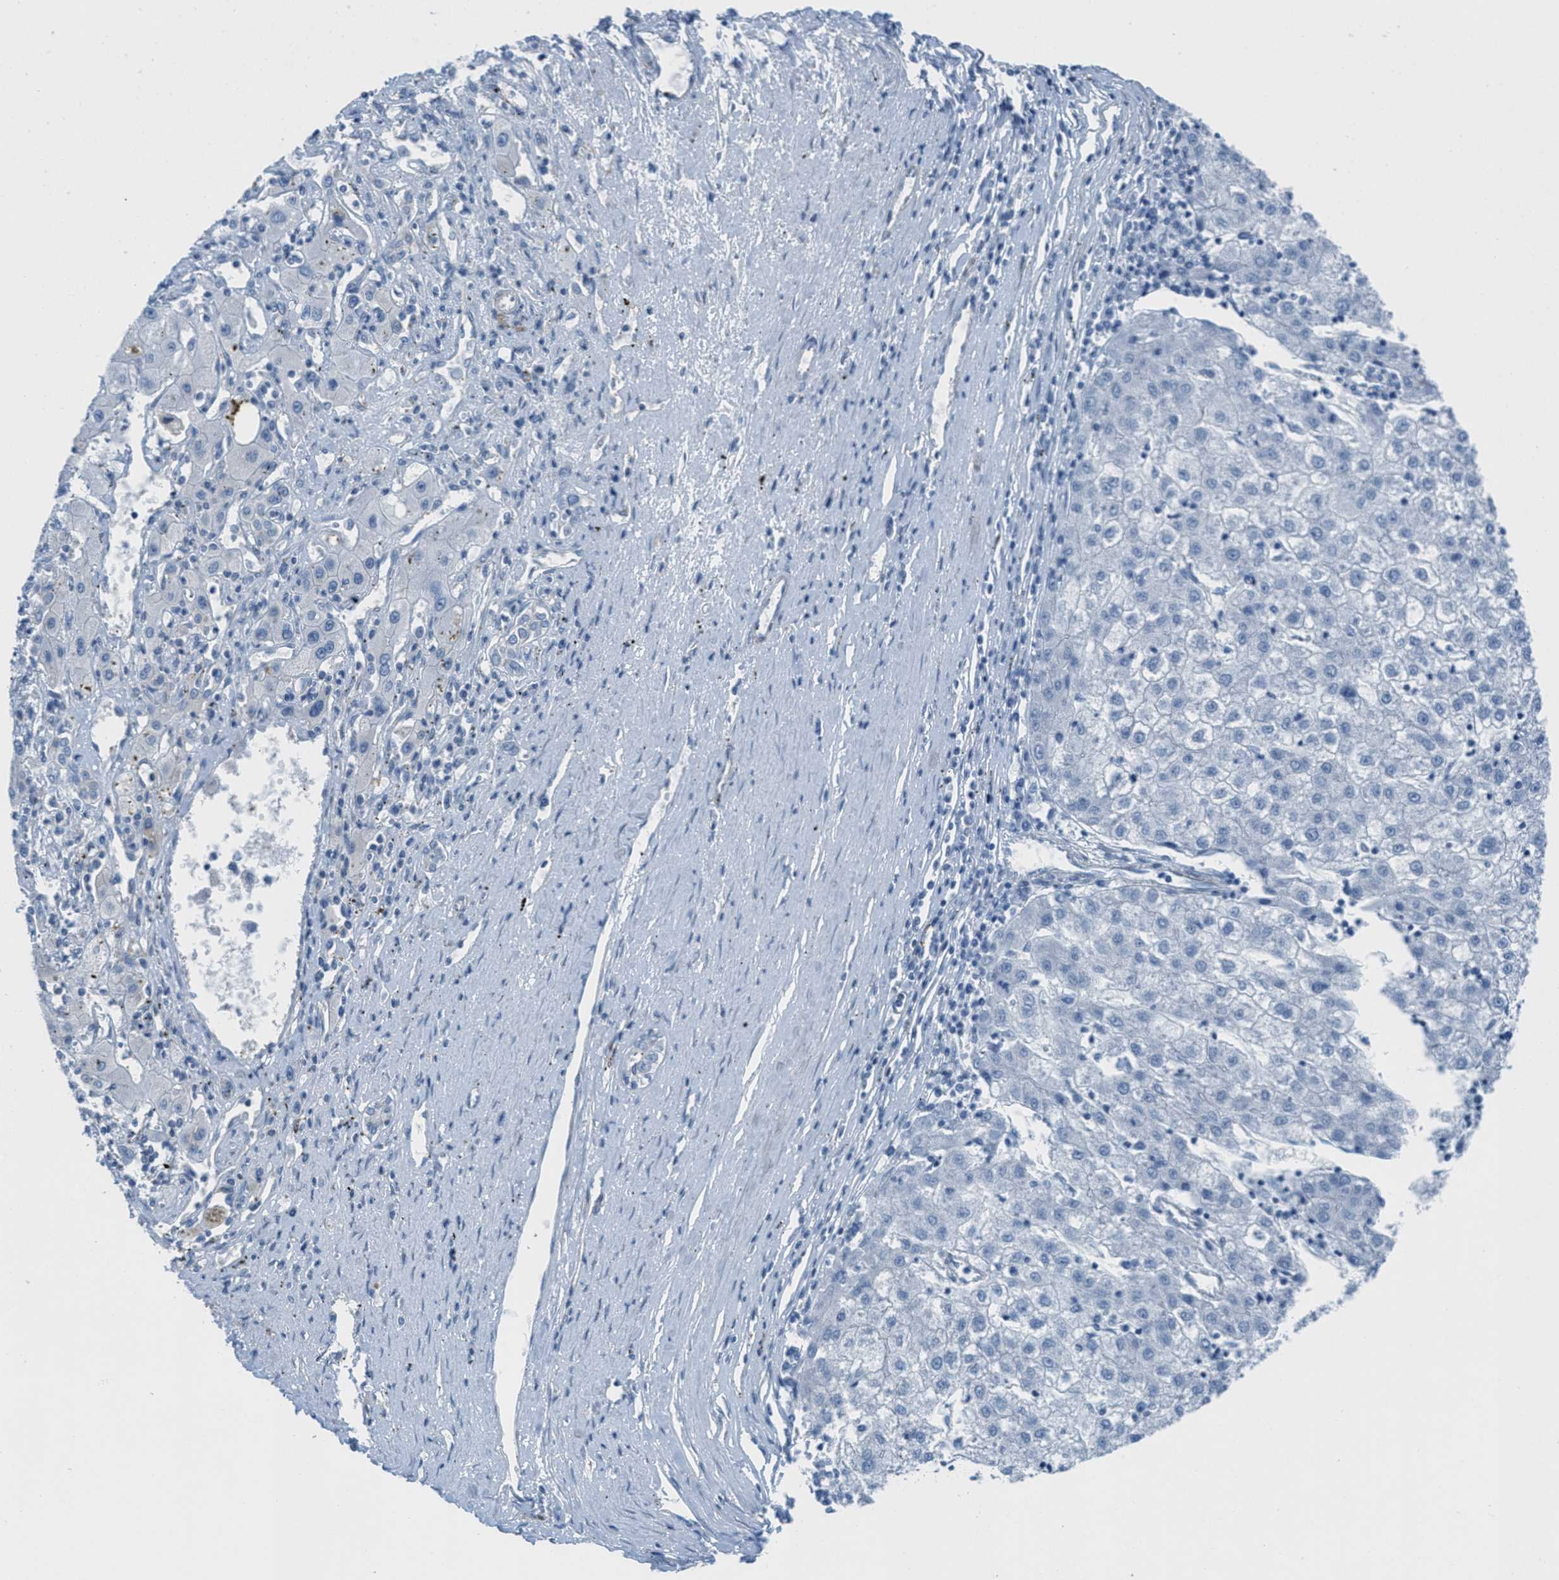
{"staining": {"intensity": "negative", "quantity": "none", "location": "none"}, "tissue": "liver cancer", "cell_type": "Tumor cells", "image_type": "cancer", "snomed": [{"axis": "morphology", "description": "Carcinoma, Hepatocellular, NOS"}, {"axis": "topography", "description": "Liver"}], "caption": "A high-resolution micrograph shows immunohistochemistry (IHC) staining of liver cancer (hepatocellular carcinoma), which reveals no significant expression in tumor cells. (IHC, brightfield microscopy, high magnification).", "gene": "MAPRE2", "patient": {"sex": "male", "age": 72}}